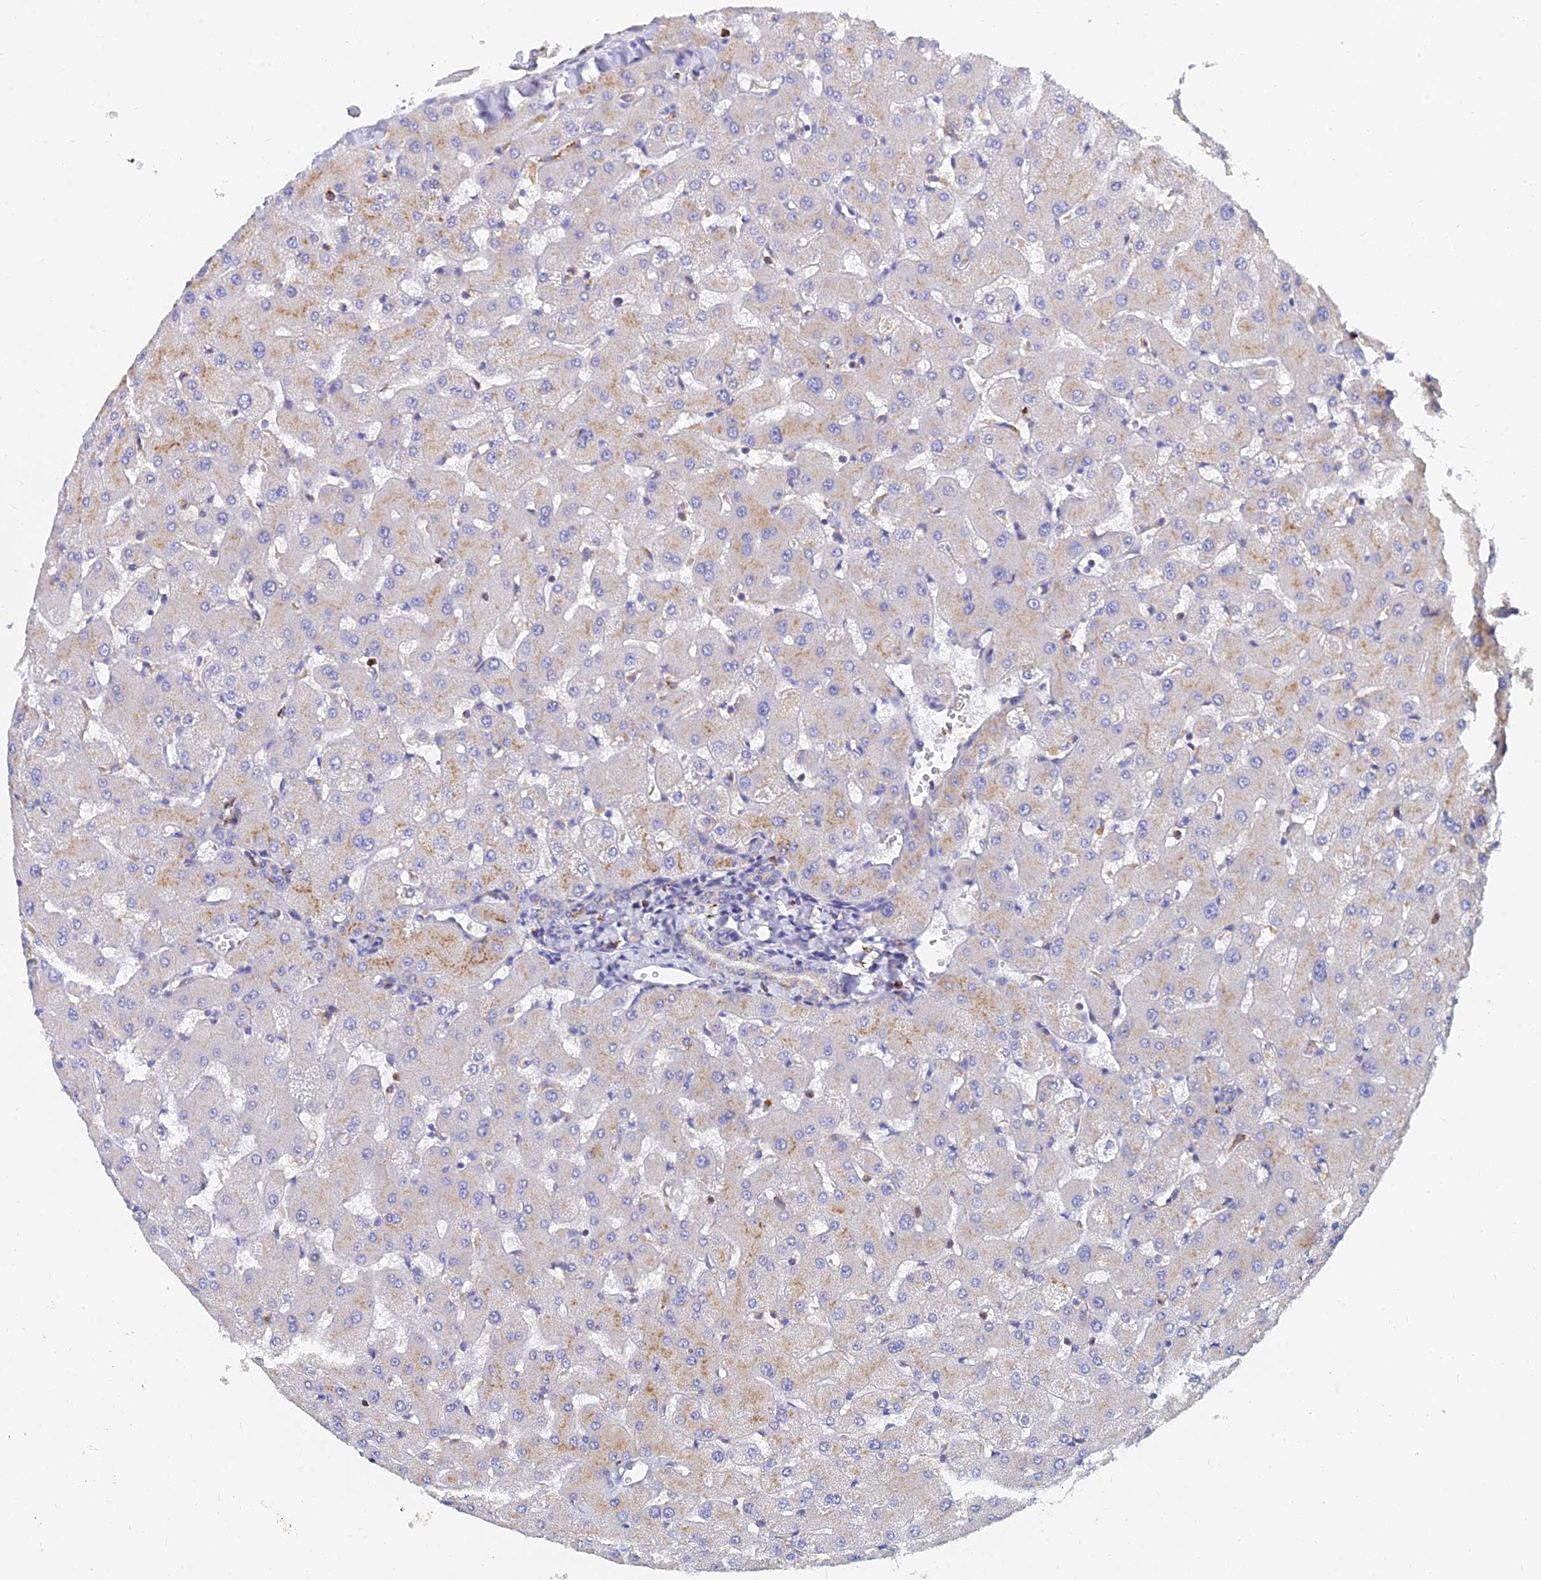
{"staining": {"intensity": "negative", "quantity": "none", "location": "none"}, "tissue": "liver", "cell_type": "Cholangiocytes", "image_type": "normal", "snomed": [{"axis": "morphology", "description": "Normal tissue, NOS"}, {"axis": "topography", "description": "Liver"}], "caption": "Liver was stained to show a protein in brown. There is no significant positivity in cholangiocytes. Nuclei are stained in blue.", "gene": "SPNS1", "patient": {"sex": "female", "age": 63}}